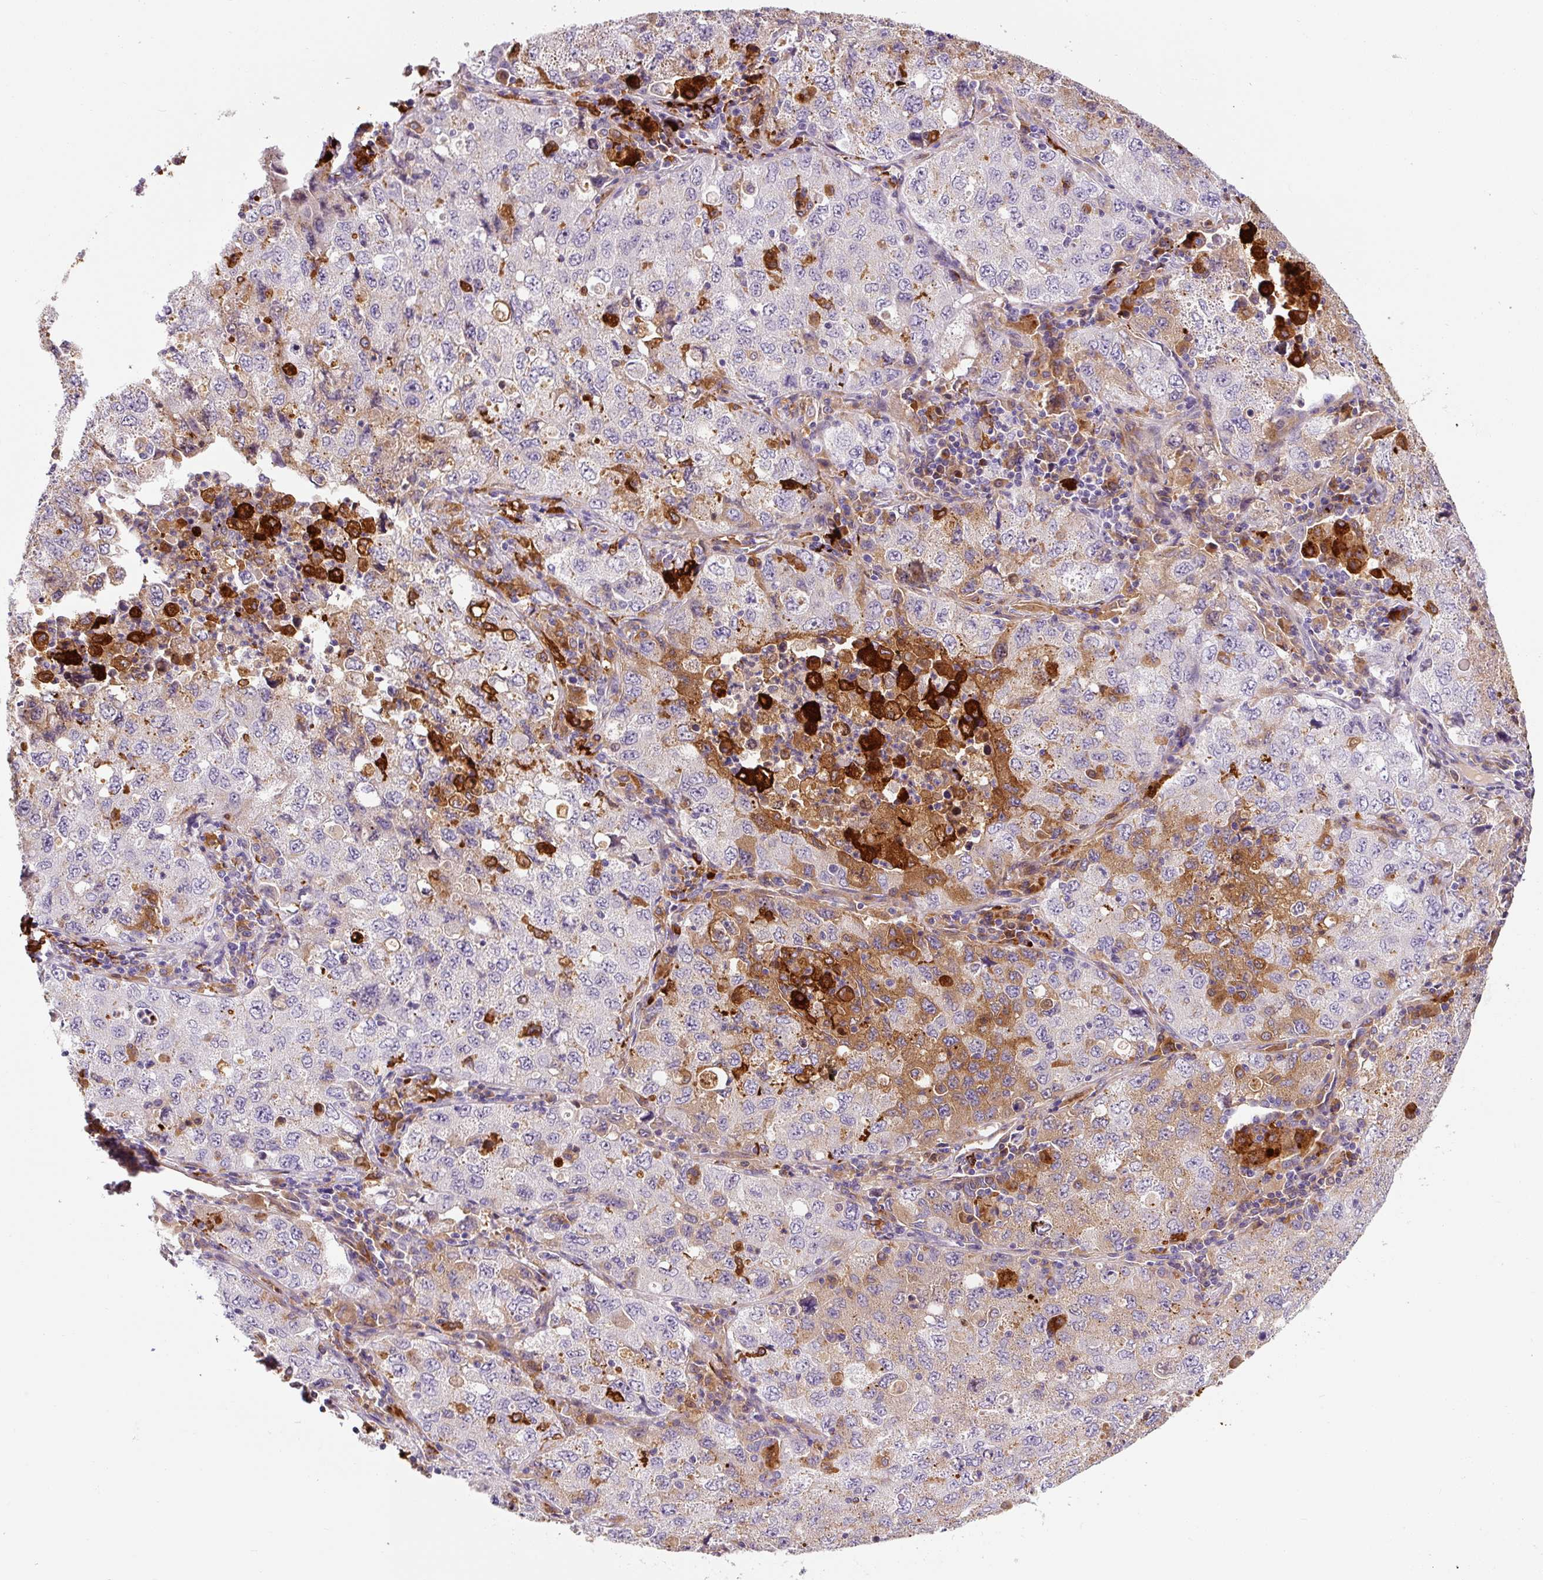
{"staining": {"intensity": "weak", "quantity": "<25%", "location": "cytoplasmic/membranous"}, "tissue": "lung cancer", "cell_type": "Tumor cells", "image_type": "cancer", "snomed": [{"axis": "morphology", "description": "Adenocarcinoma, NOS"}, {"axis": "topography", "description": "Lung"}], "caption": "There is no significant positivity in tumor cells of lung cancer (adenocarcinoma). (DAB (3,3'-diaminobenzidine) IHC, high magnification).", "gene": "FUT10", "patient": {"sex": "female", "age": 57}}